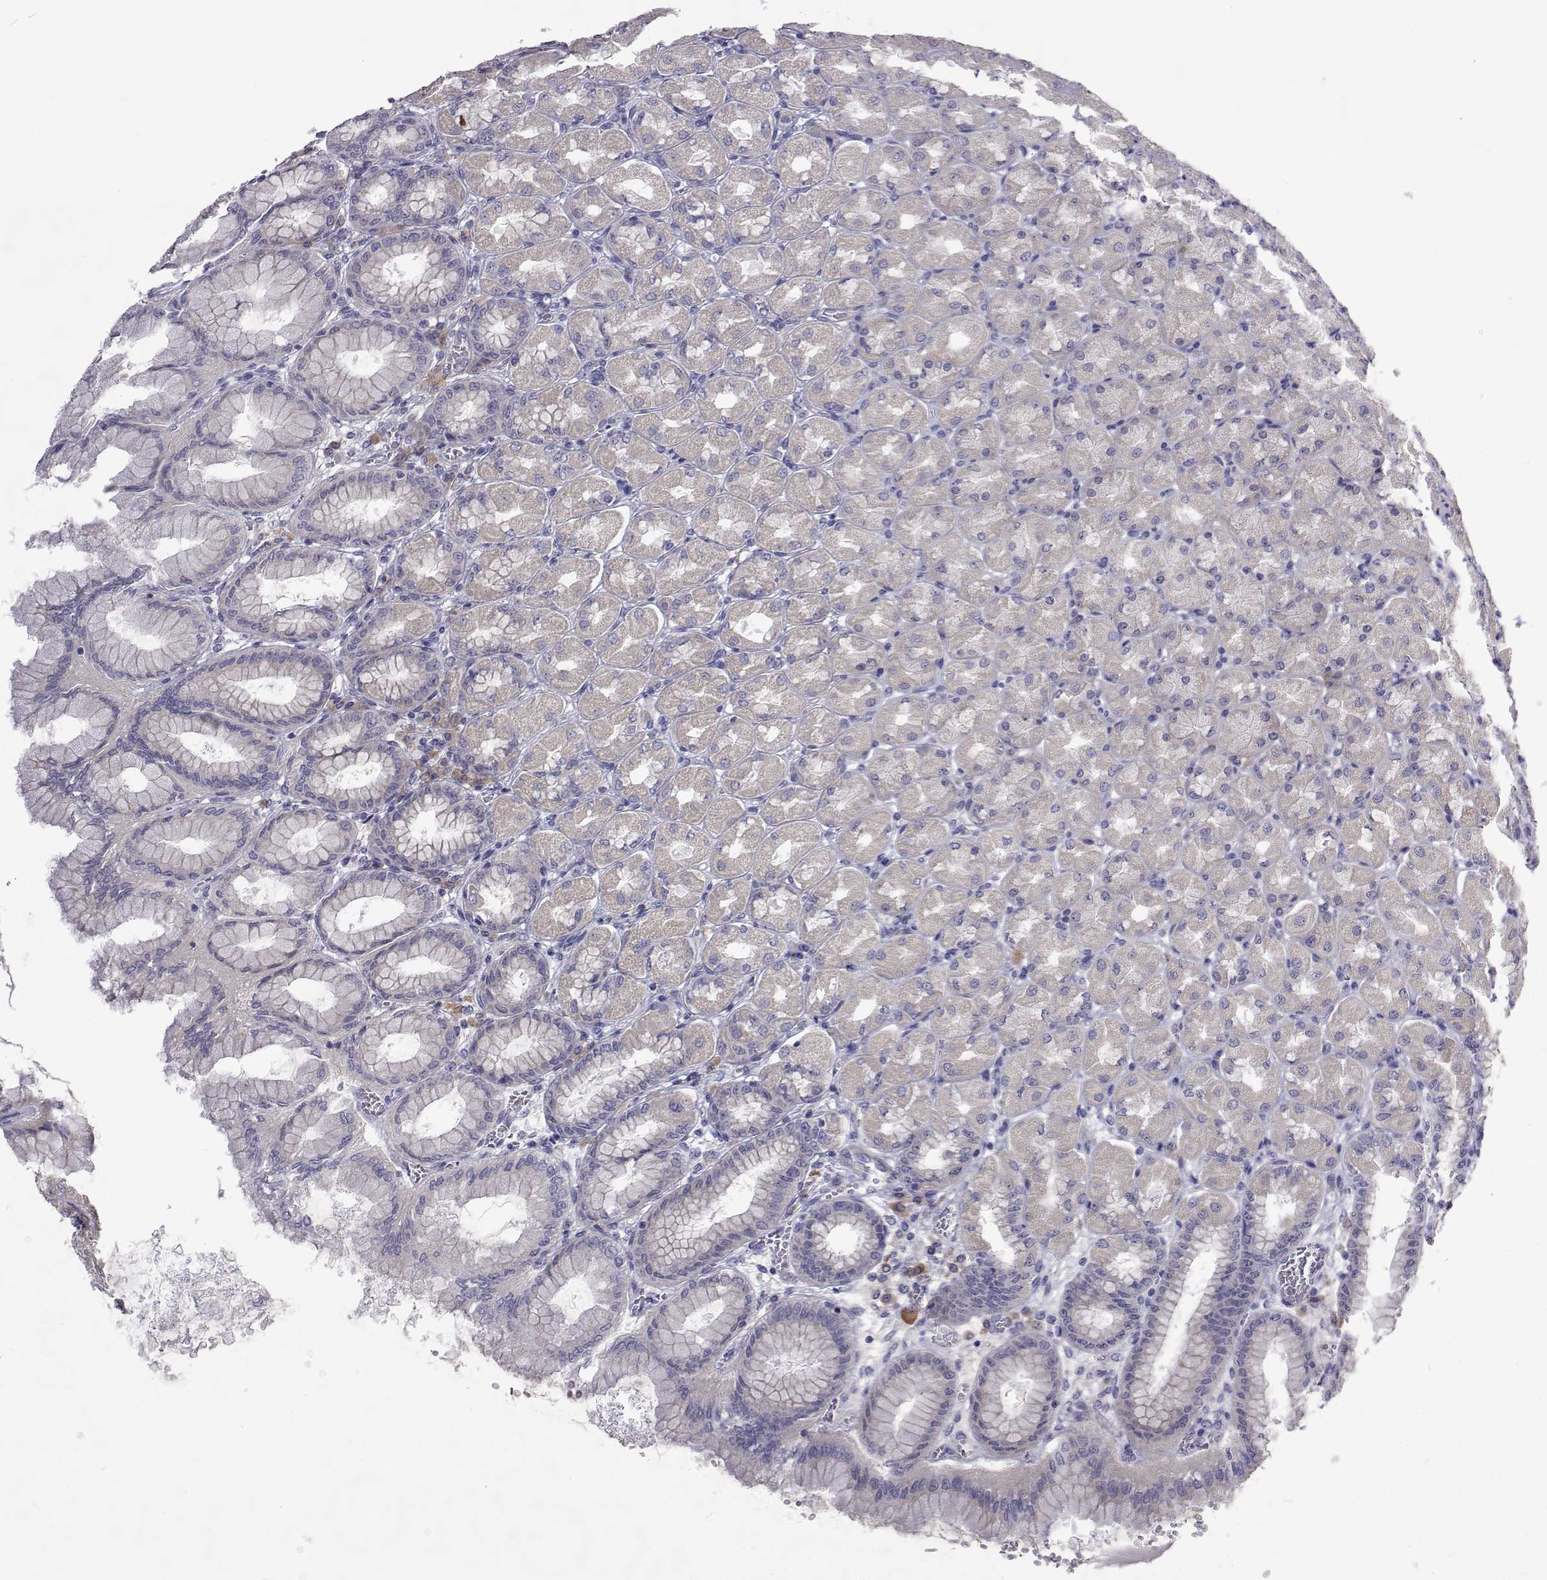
{"staining": {"intensity": "negative", "quantity": "none", "location": "none"}, "tissue": "stomach", "cell_type": "Glandular cells", "image_type": "normal", "snomed": [{"axis": "morphology", "description": "Normal tissue, NOS"}, {"axis": "topography", "description": "Stomach, upper"}], "caption": "This is an immunohistochemistry micrograph of normal stomach. There is no positivity in glandular cells.", "gene": "NPR3", "patient": {"sex": "female", "age": 56}}